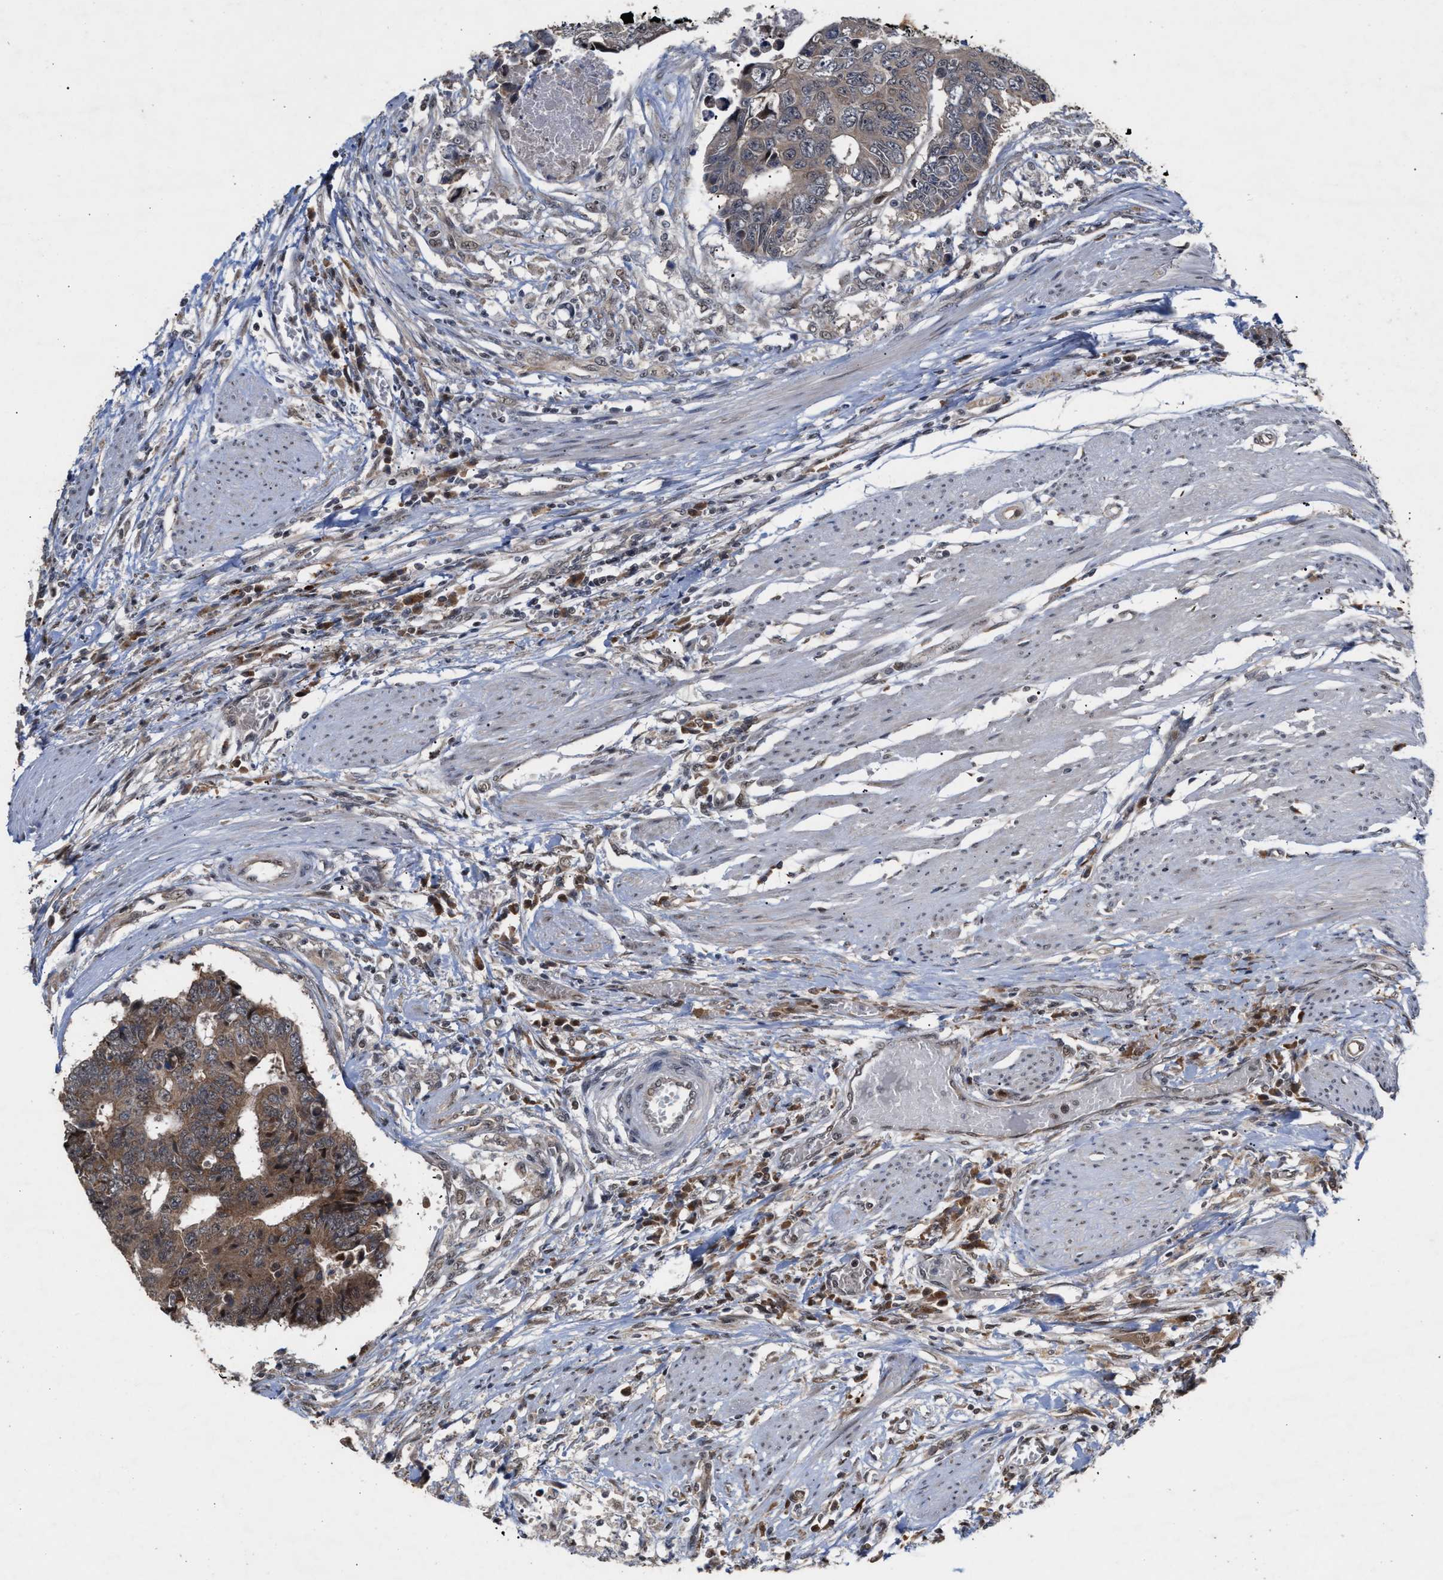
{"staining": {"intensity": "moderate", "quantity": ">75%", "location": "cytoplasmic/membranous"}, "tissue": "colorectal cancer", "cell_type": "Tumor cells", "image_type": "cancer", "snomed": [{"axis": "morphology", "description": "Adenocarcinoma, NOS"}, {"axis": "topography", "description": "Rectum"}], "caption": "IHC micrograph of neoplastic tissue: human colorectal cancer stained using immunohistochemistry reveals medium levels of moderate protein expression localized specifically in the cytoplasmic/membranous of tumor cells, appearing as a cytoplasmic/membranous brown color.", "gene": "MKNK2", "patient": {"sex": "male", "age": 84}}